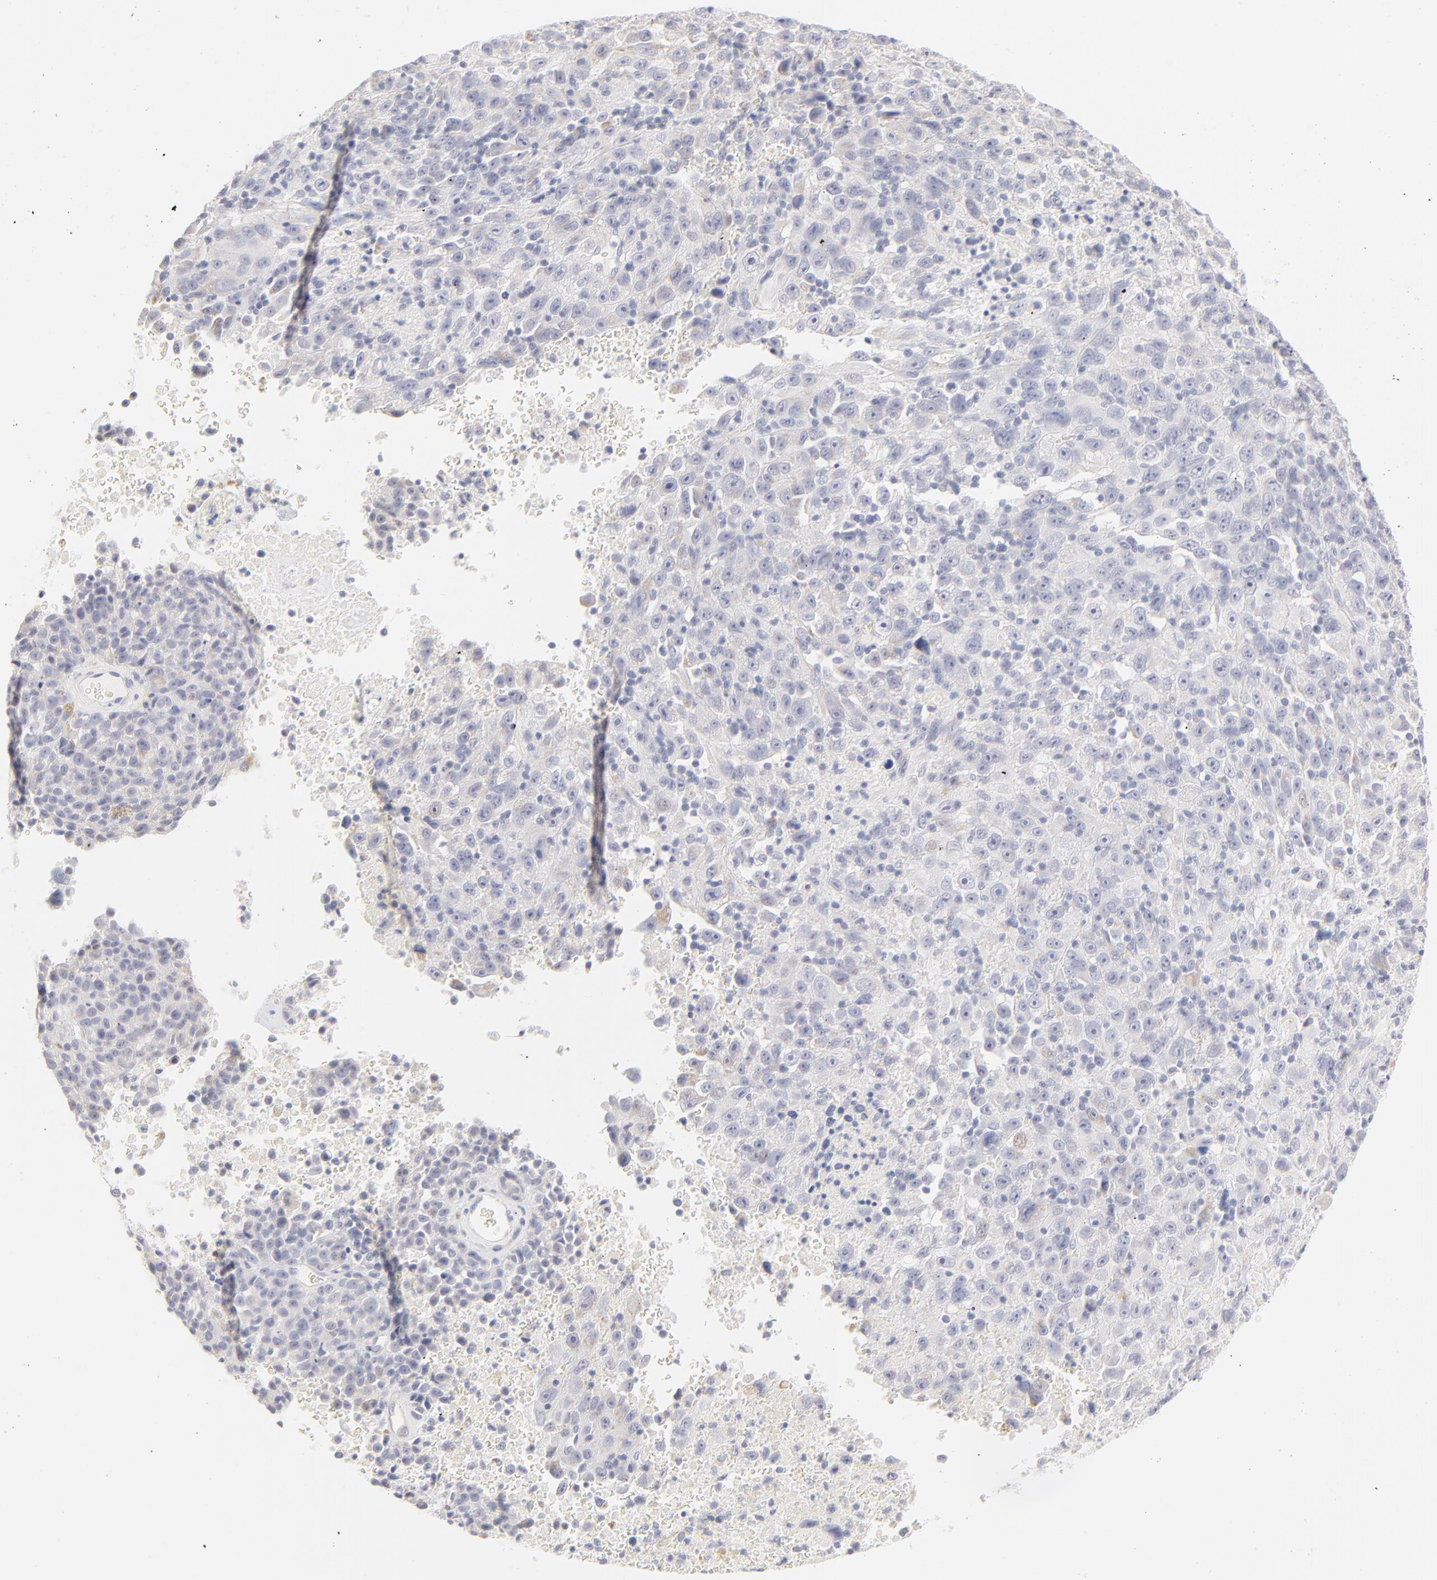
{"staining": {"intensity": "weak", "quantity": "<25%", "location": "cytoplasmic/membranous"}, "tissue": "melanoma", "cell_type": "Tumor cells", "image_type": "cancer", "snomed": [{"axis": "morphology", "description": "Malignant melanoma, Metastatic site"}, {"axis": "topography", "description": "Cerebral cortex"}], "caption": "This is a image of IHC staining of melanoma, which shows no staining in tumor cells.", "gene": "NPNT", "patient": {"sex": "female", "age": 52}}